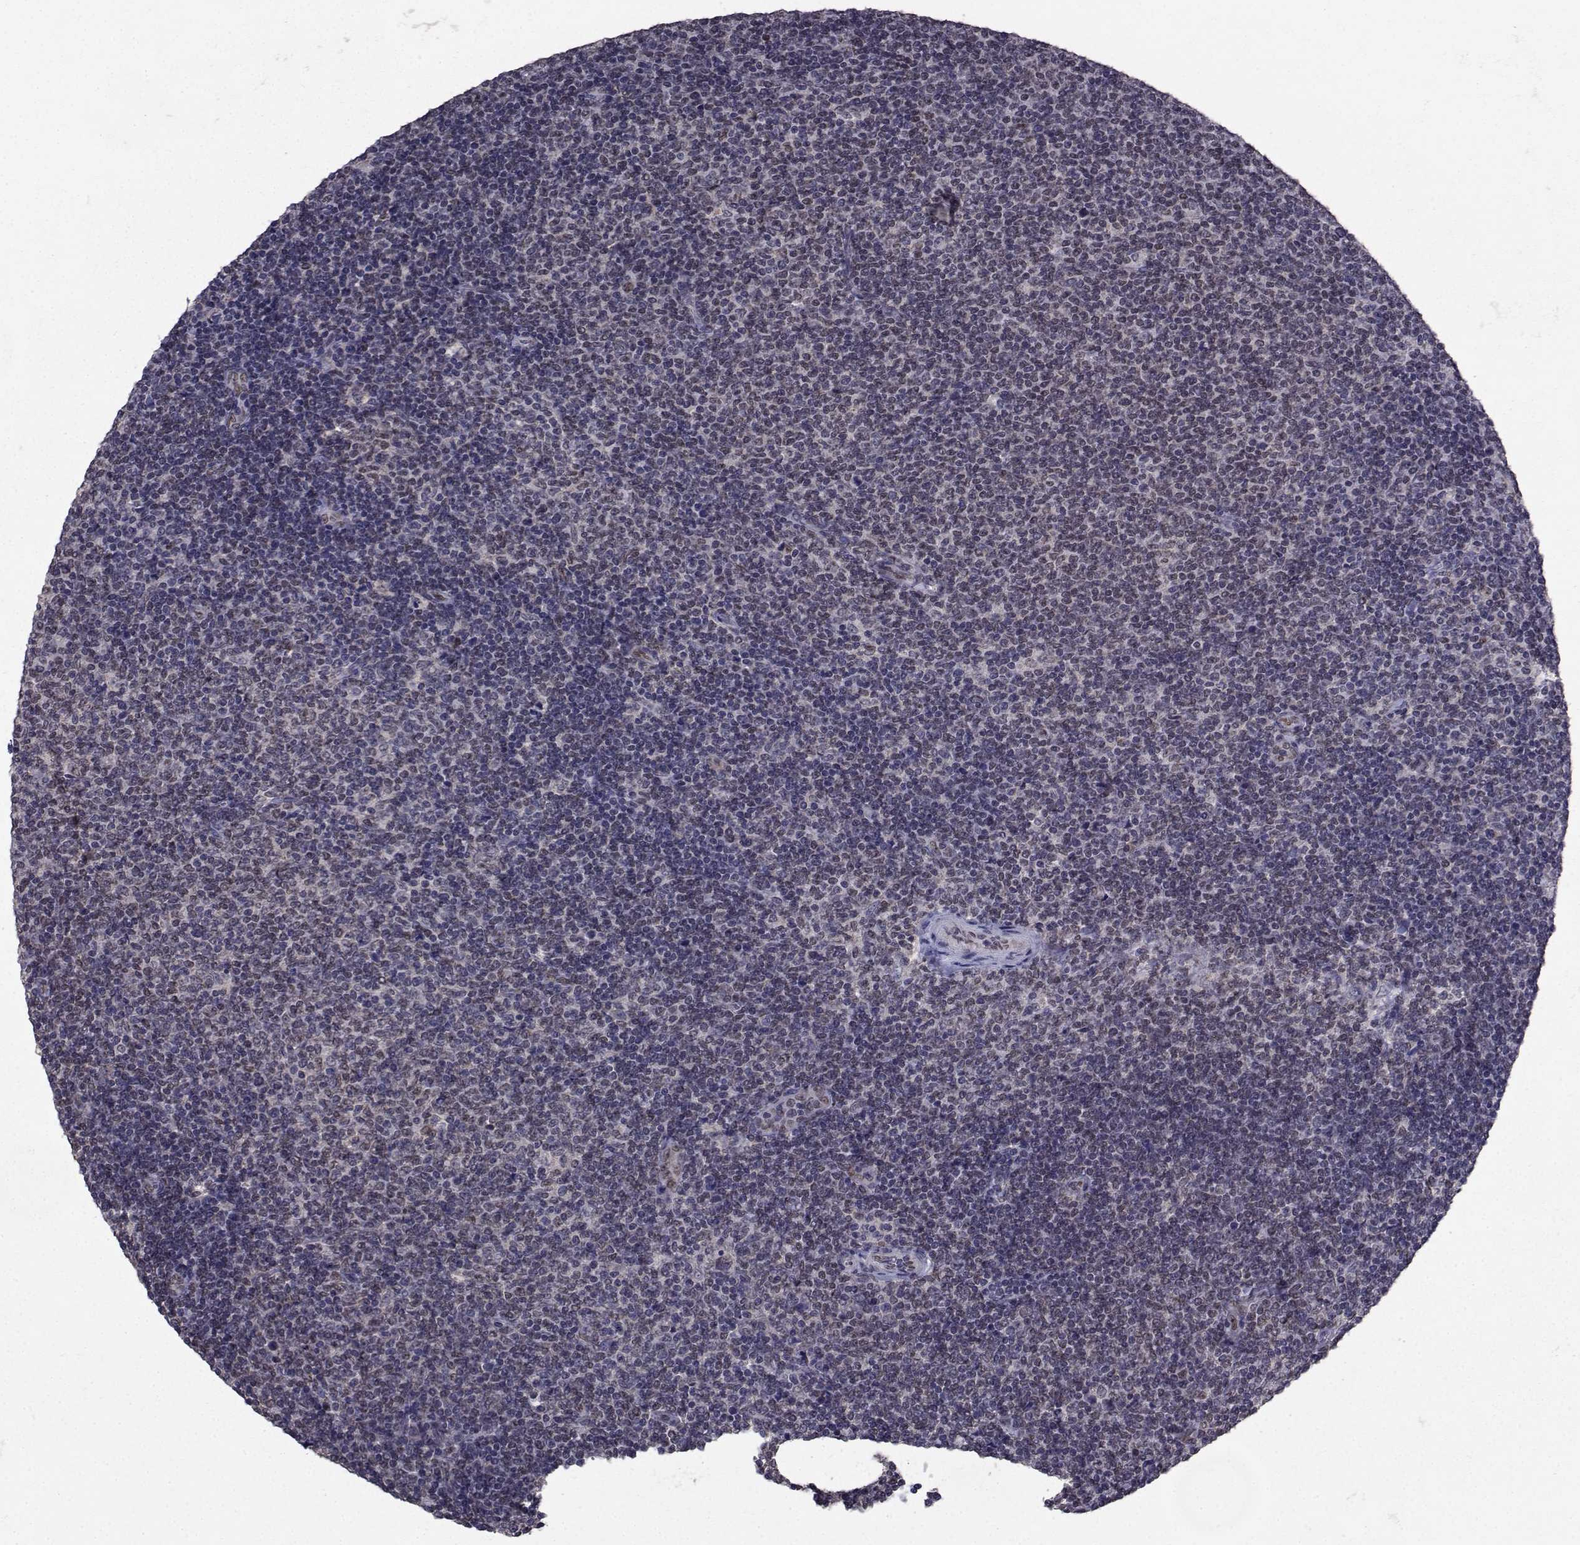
{"staining": {"intensity": "negative", "quantity": "none", "location": "none"}, "tissue": "lymphoma", "cell_type": "Tumor cells", "image_type": "cancer", "snomed": [{"axis": "morphology", "description": "Malignant lymphoma, non-Hodgkin's type, Low grade"}, {"axis": "topography", "description": "Lymph node"}], "caption": "Immunohistochemical staining of human malignant lymphoma, non-Hodgkin's type (low-grade) exhibits no significant expression in tumor cells.", "gene": "CYP2S1", "patient": {"sex": "male", "age": 52}}